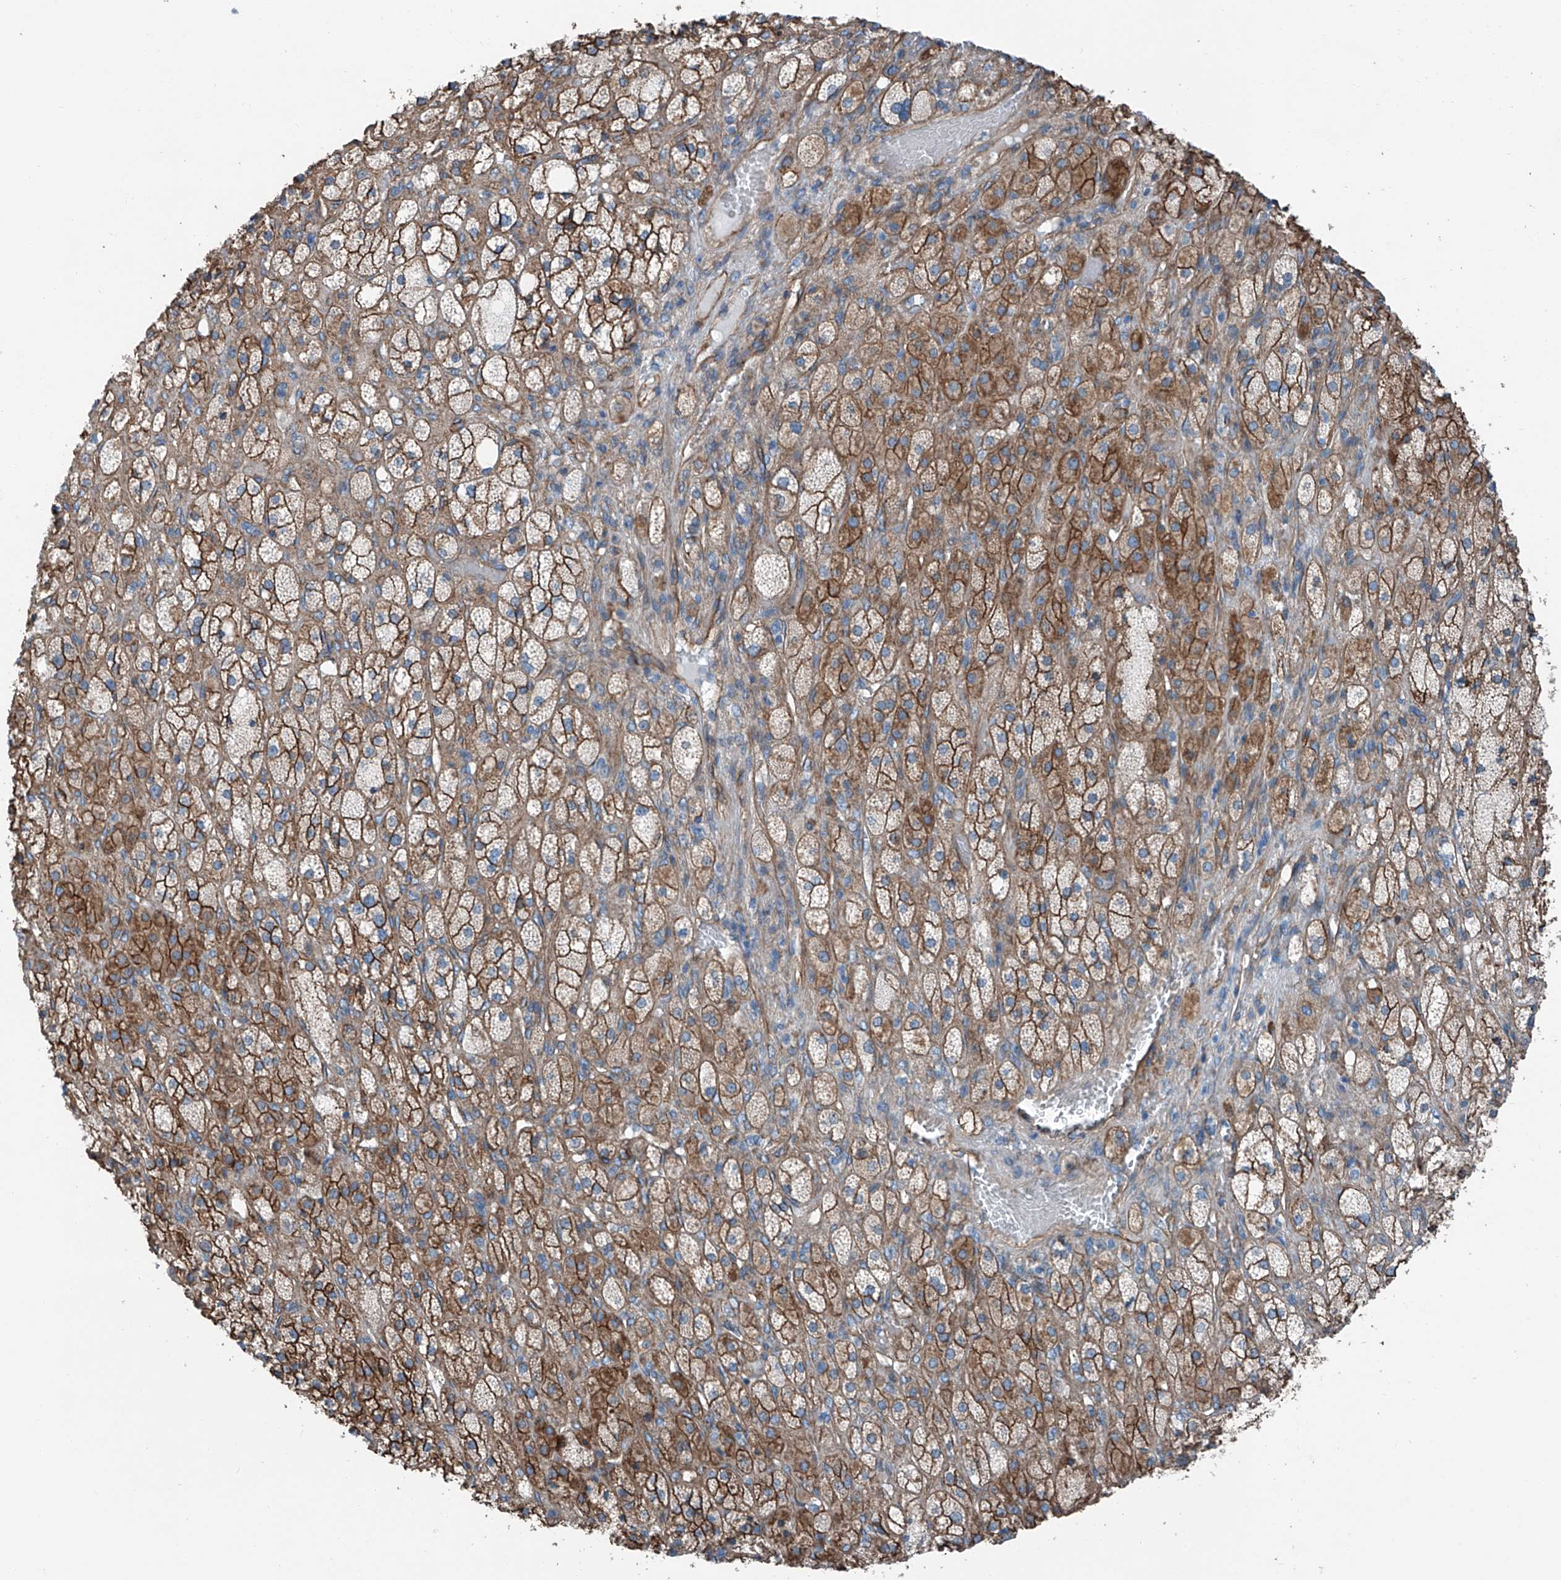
{"staining": {"intensity": "strong", "quantity": ">75%", "location": "cytoplasmic/membranous"}, "tissue": "adrenal gland", "cell_type": "Glandular cells", "image_type": "normal", "snomed": [{"axis": "morphology", "description": "Normal tissue, NOS"}, {"axis": "topography", "description": "Adrenal gland"}], "caption": "High-magnification brightfield microscopy of unremarkable adrenal gland stained with DAB (brown) and counterstained with hematoxylin (blue). glandular cells exhibit strong cytoplasmic/membranous staining is identified in about>75% of cells.", "gene": "THEMIS2", "patient": {"sex": "male", "age": 61}}